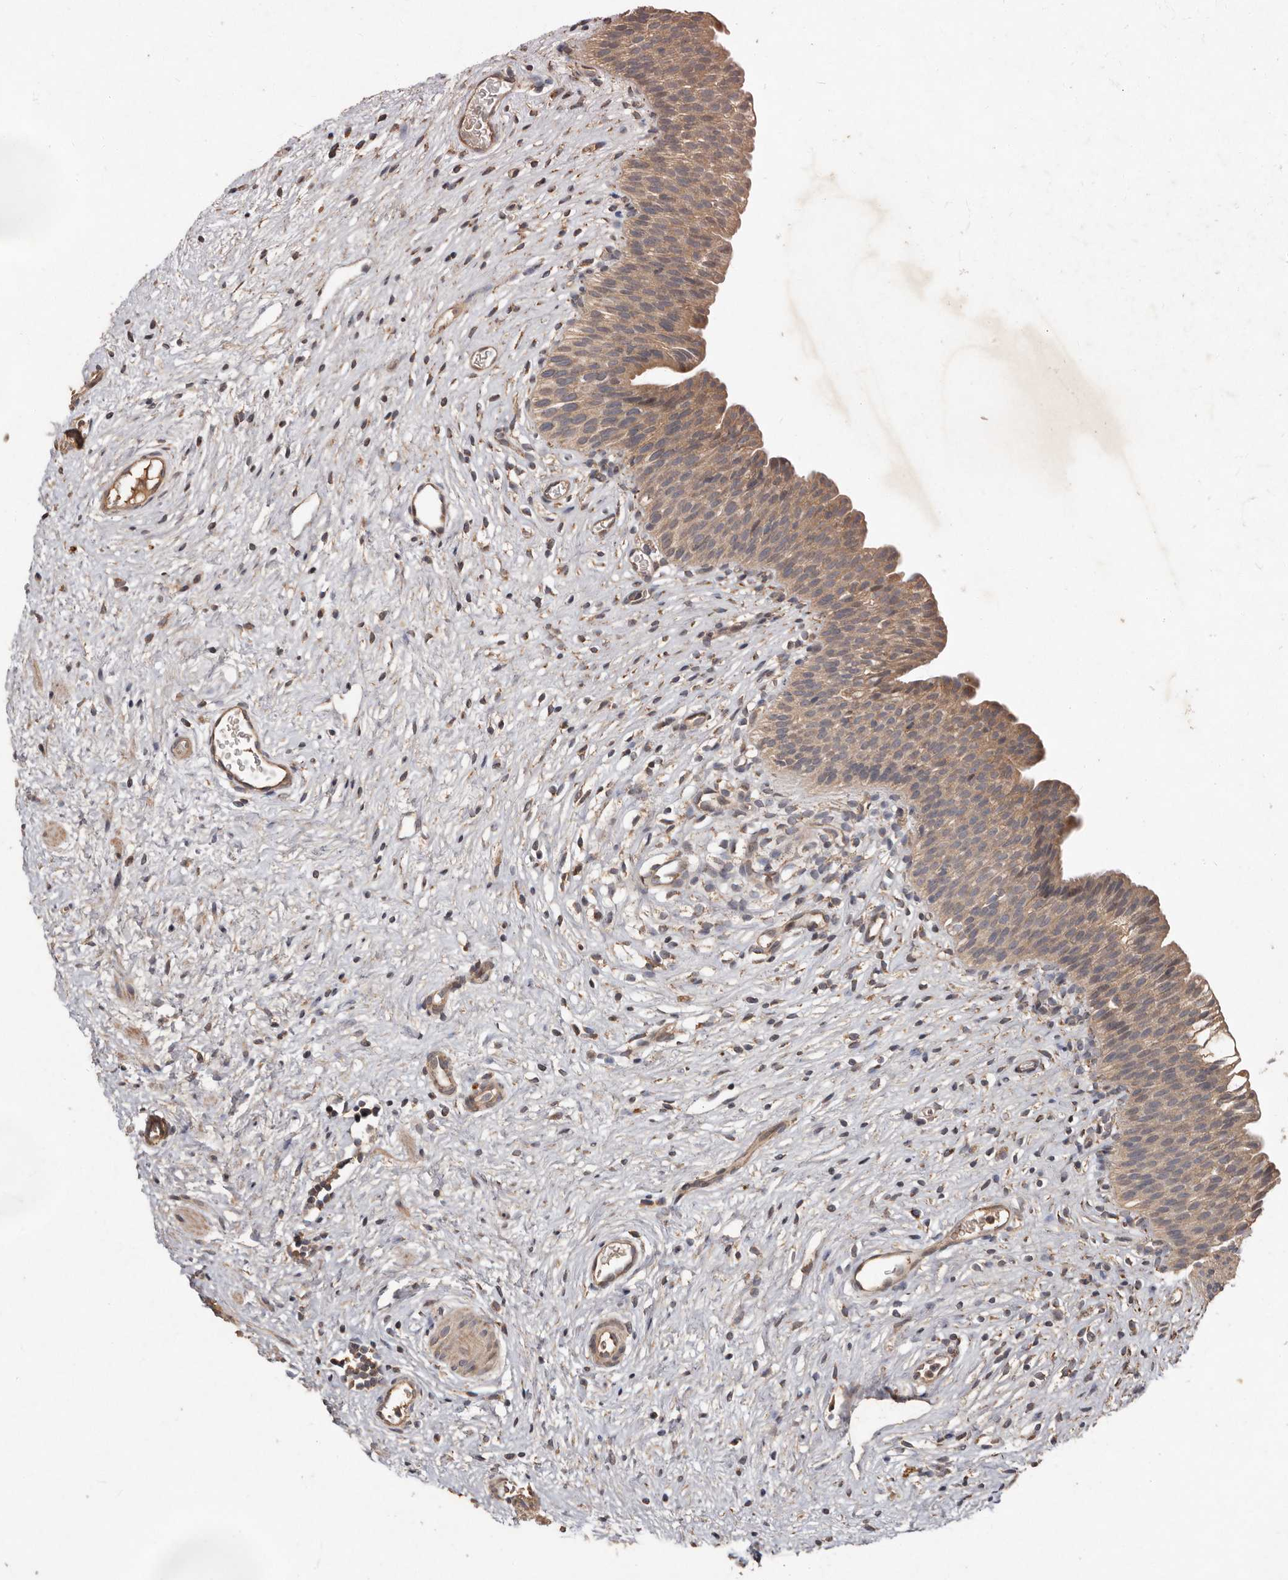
{"staining": {"intensity": "moderate", "quantity": ">75%", "location": "cytoplasmic/membranous"}, "tissue": "urinary bladder", "cell_type": "Urothelial cells", "image_type": "normal", "snomed": [{"axis": "morphology", "description": "Normal tissue, NOS"}, {"axis": "topography", "description": "Urinary bladder"}], "caption": "Protein staining of unremarkable urinary bladder shows moderate cytoplasmic/membranous positivity in about >75% of urothelial cells. The staining was performed using DAB (3,3'-diaminobenzidine) to visualize the protein expression in brown, while the nuclei were stained in blue with hematoxylin (Magnification: 20x).", "gene": "KIF26B", "patient": {"sex": "male", "age": 1}}